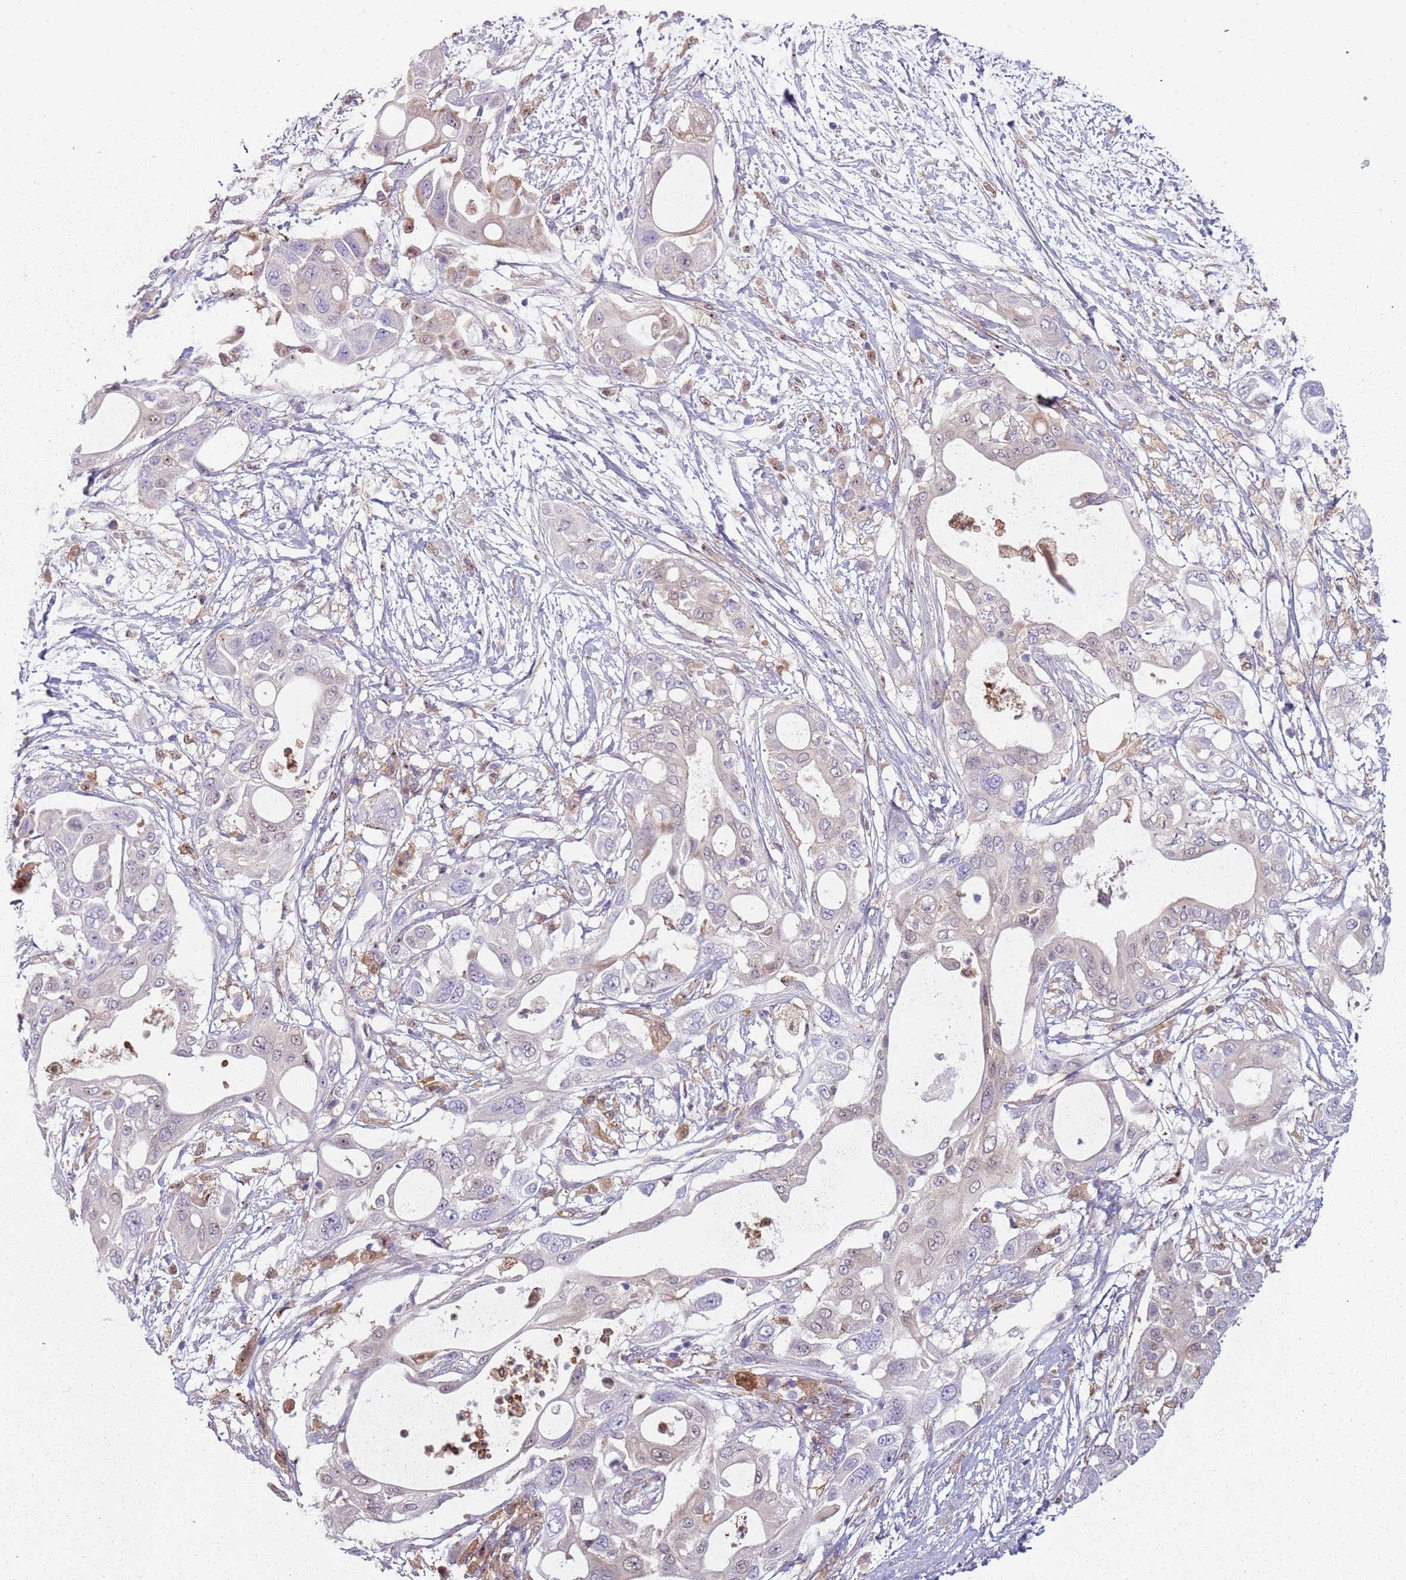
{"staining": {"intensity": "negative", "quantity": "none", "location": "none"}, "tissue": "pancreatic cancer", "cell_type": "Tumor cells", "image_type": "cancer", "snomed": [{"axis": "morphology", "description": "Adenocarcinoma, NOS"}, {"axis": "topography", "description": "Pancreas"}], "caption": "Protein analysis of pancreatic adenocarcinoma reveals no significant staining in tumor cells. (Stains: DAB IHC with hematoxylin counter stain, Microscopy: brightfield microscopy at high magnification).", "gene": "NADK", "patient": {"sex": "male", "age": 68}}